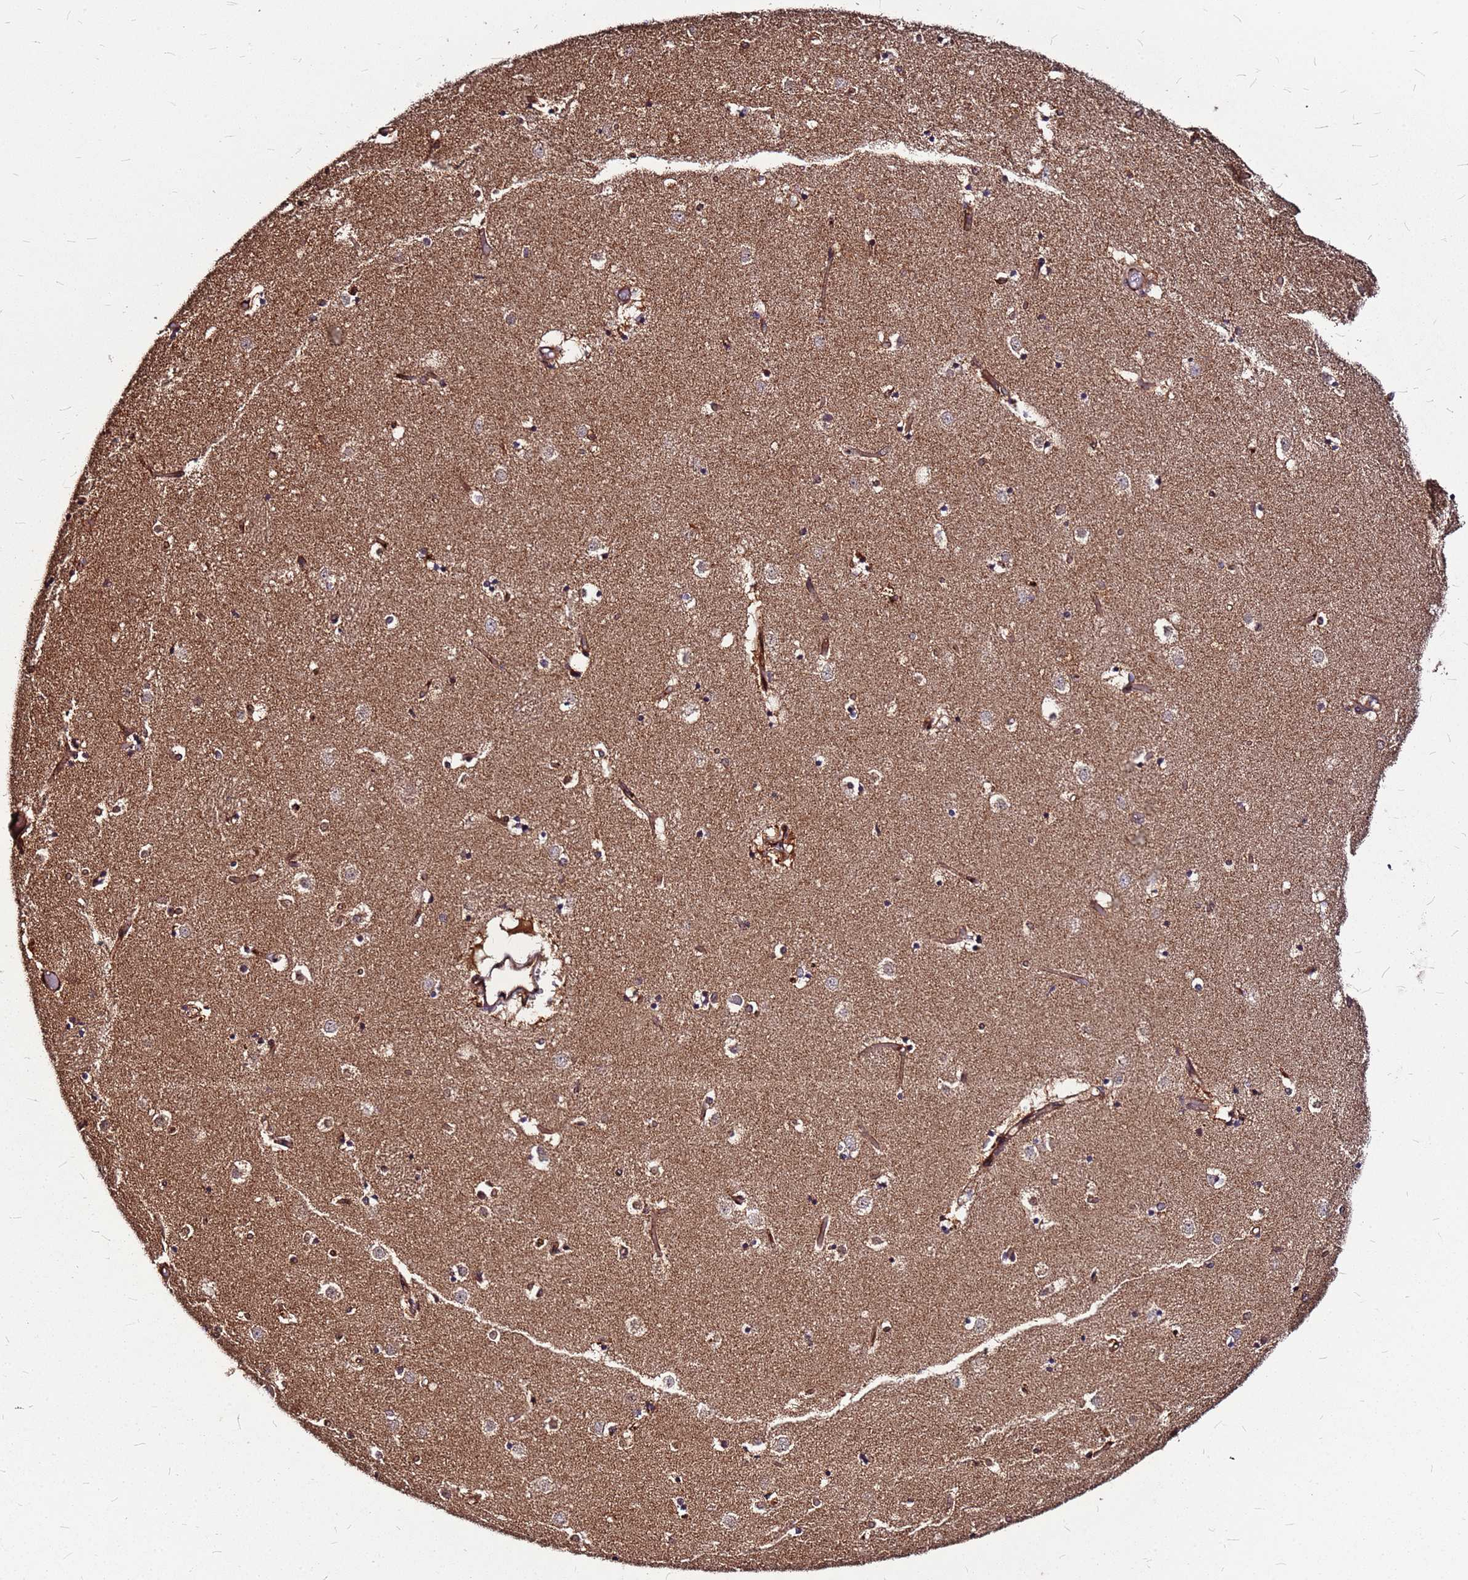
{"staining": {"intensity": "moderate", "quantity": "<25%", "location": "cytoplasmic/membranous"}, "tissue": "caudate", "cell_type": "Glial cells", "image_type": "normal", "snomed": [{"axis": "morphology", "description": "Normal tissue, NOS"}, {"axis": "topography", "description": "Lateral ventricle wall"}], "caption": "Moderate cytoplasmic/membranous positivity for a protein is identified in approximately <25% of glial cells of benign caudate using IHC.", "gene": "LYPLAL1", "patient": {"sex": "female", "age": 52}}